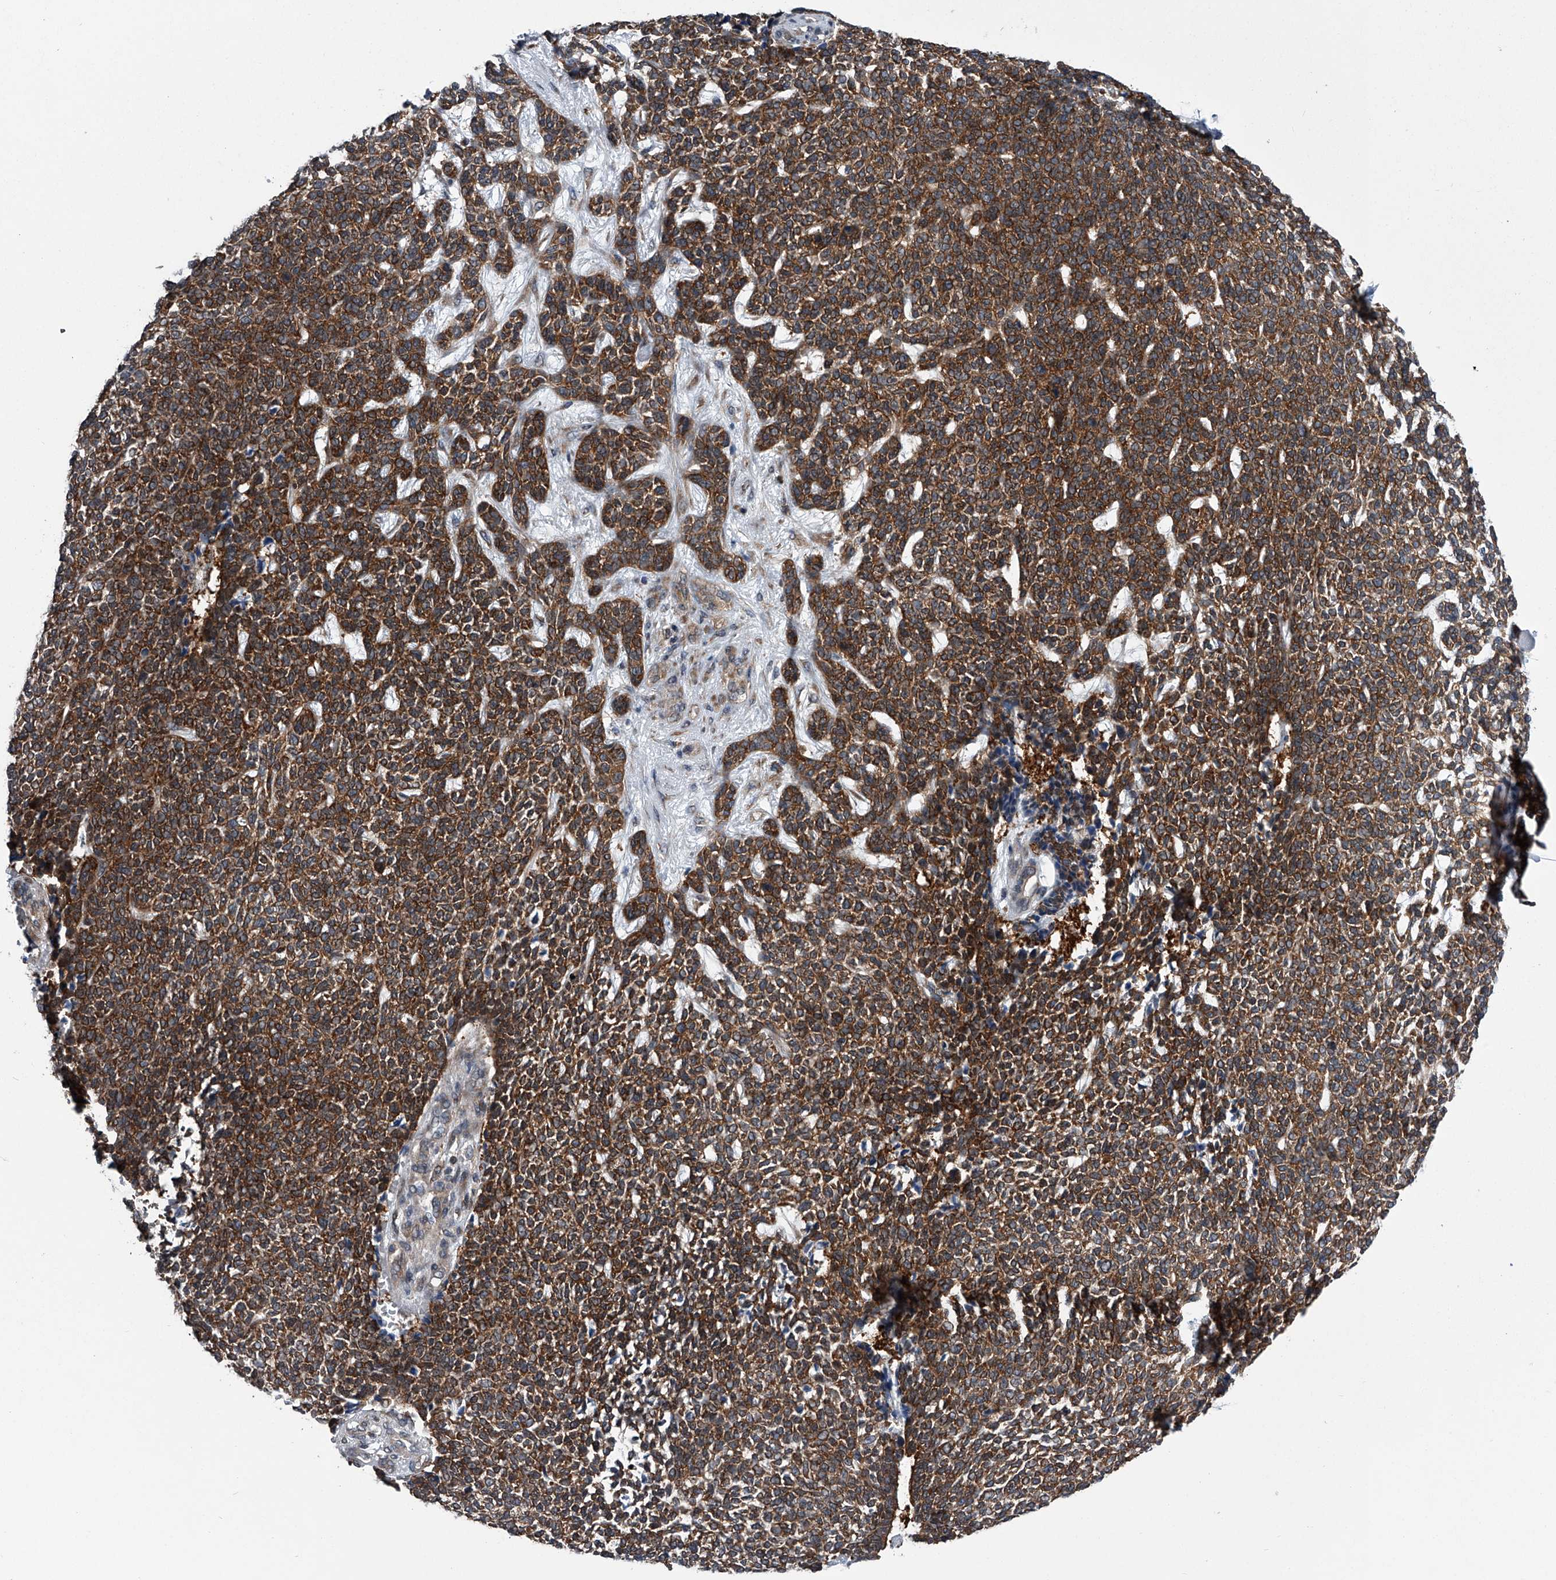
{"staining": {"intensity": "strong", "quantity": ">75%", "location": "cytoplasmic/membranous"}, "tissue": "skin cancer", "cell_type": "Tumor cells", "image_type": "cancer", "snomed": [{"axis": "morphology", "description": "Basal cell carcinoma"}, {"axis": "topography", "description": "Skin"}], "caption": "An image of skin basal cell carcinoma stained for a protein displays strong cytoplasmic/membranous brown staining in tumor cells.", "gene": "PPP2R5D", "patient": {"sex": "female", "age": 84}}